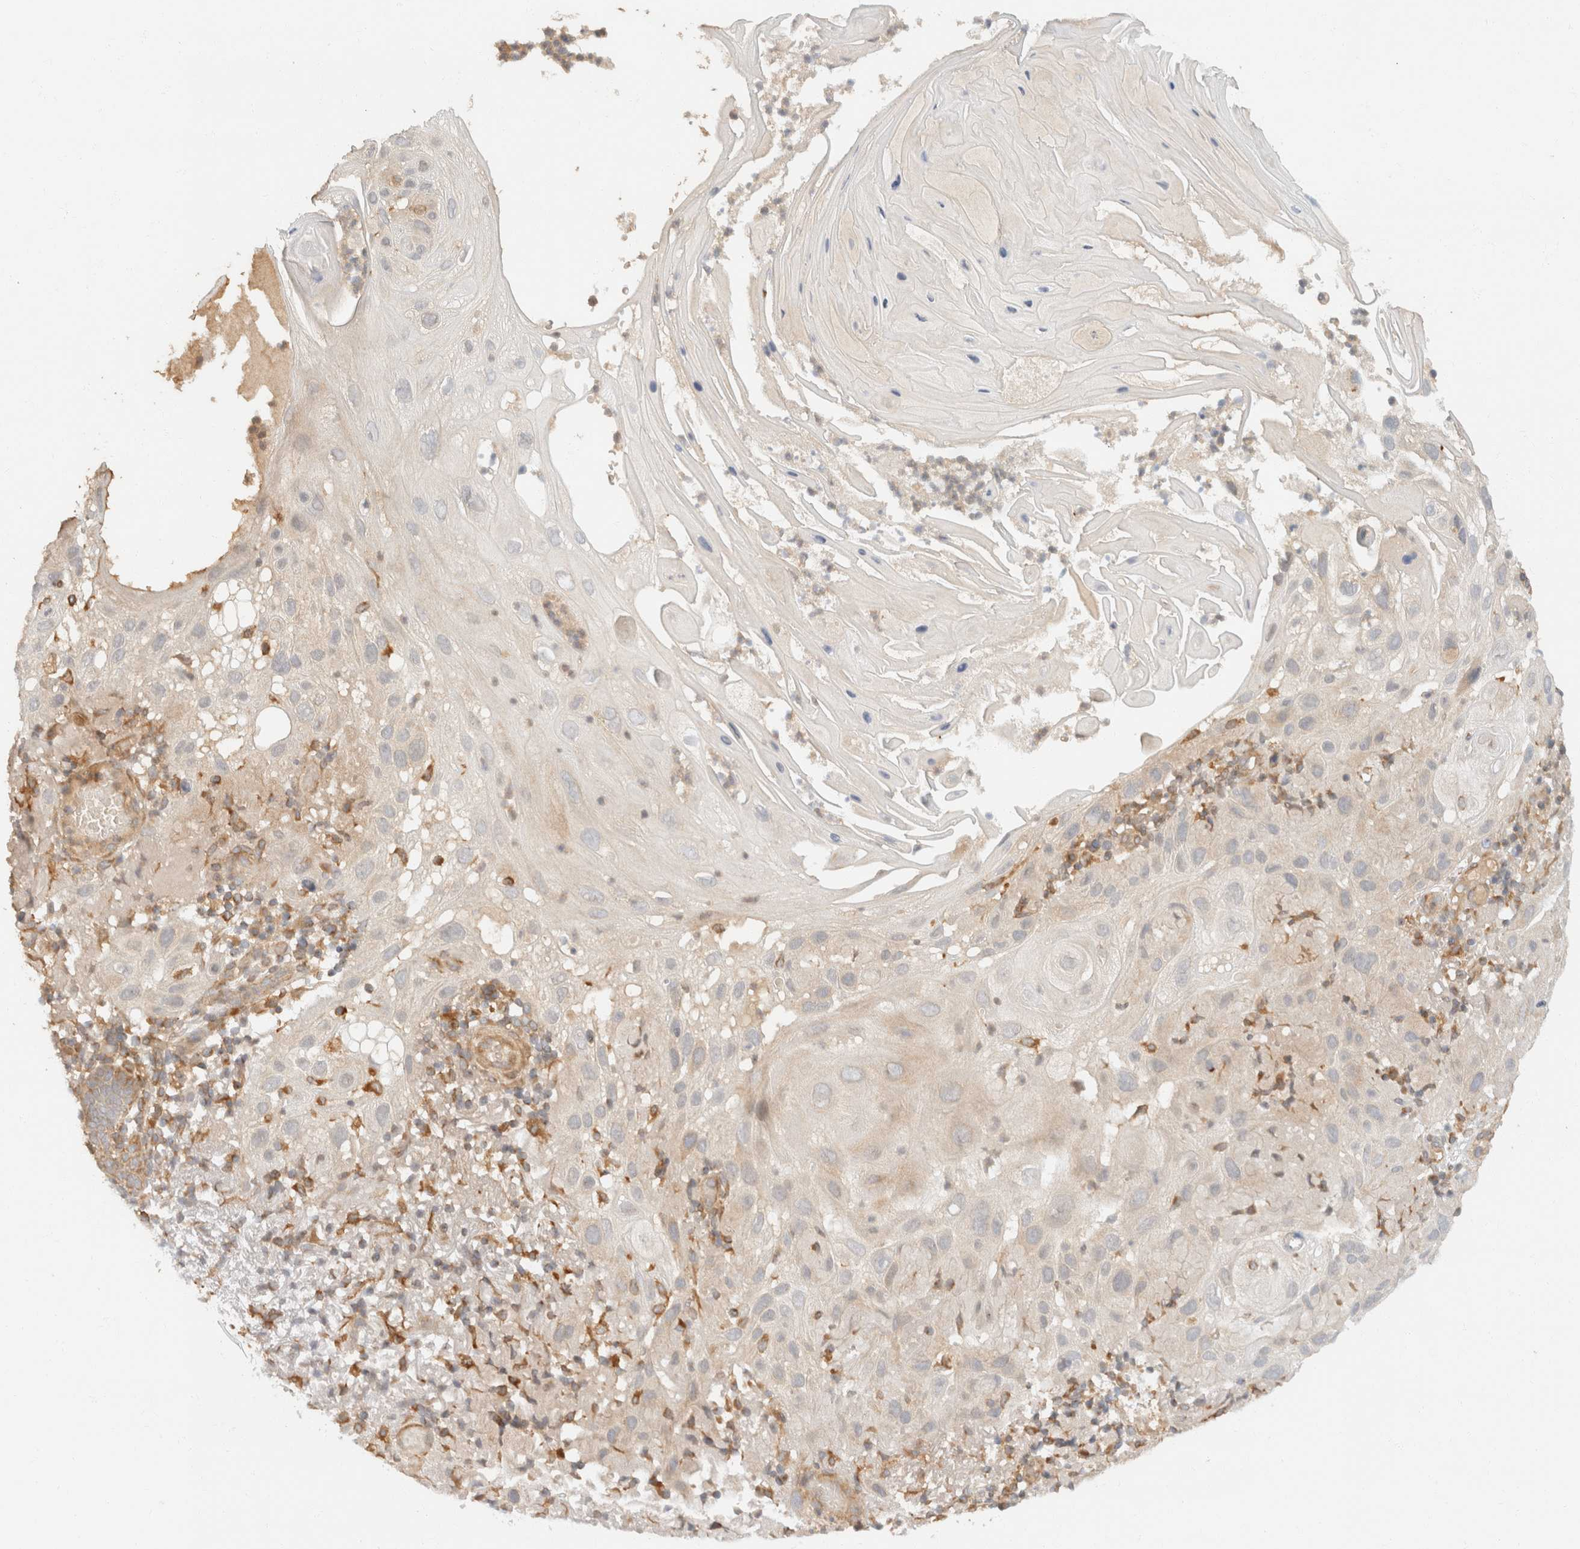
{"staining": {"intensity": "negative", "quantity": "none", "location": "none"}, "tissue": "skin cancer", "cell_type": "Tumor cells", "image_type": "cancer", "snomed": [{"axis": "morphology", "description": "Squamous cell carcinoma, NOS"}, {"axis": "topography", "description": "Skin"}], "caption": "This is an immunohistochemistry photomicrograph of skin cancer (squamous cell carcinoma). There is no positivity in tumor cells.", "gene": "TACC1", "patient": {"sex": "female", "age": 96}}